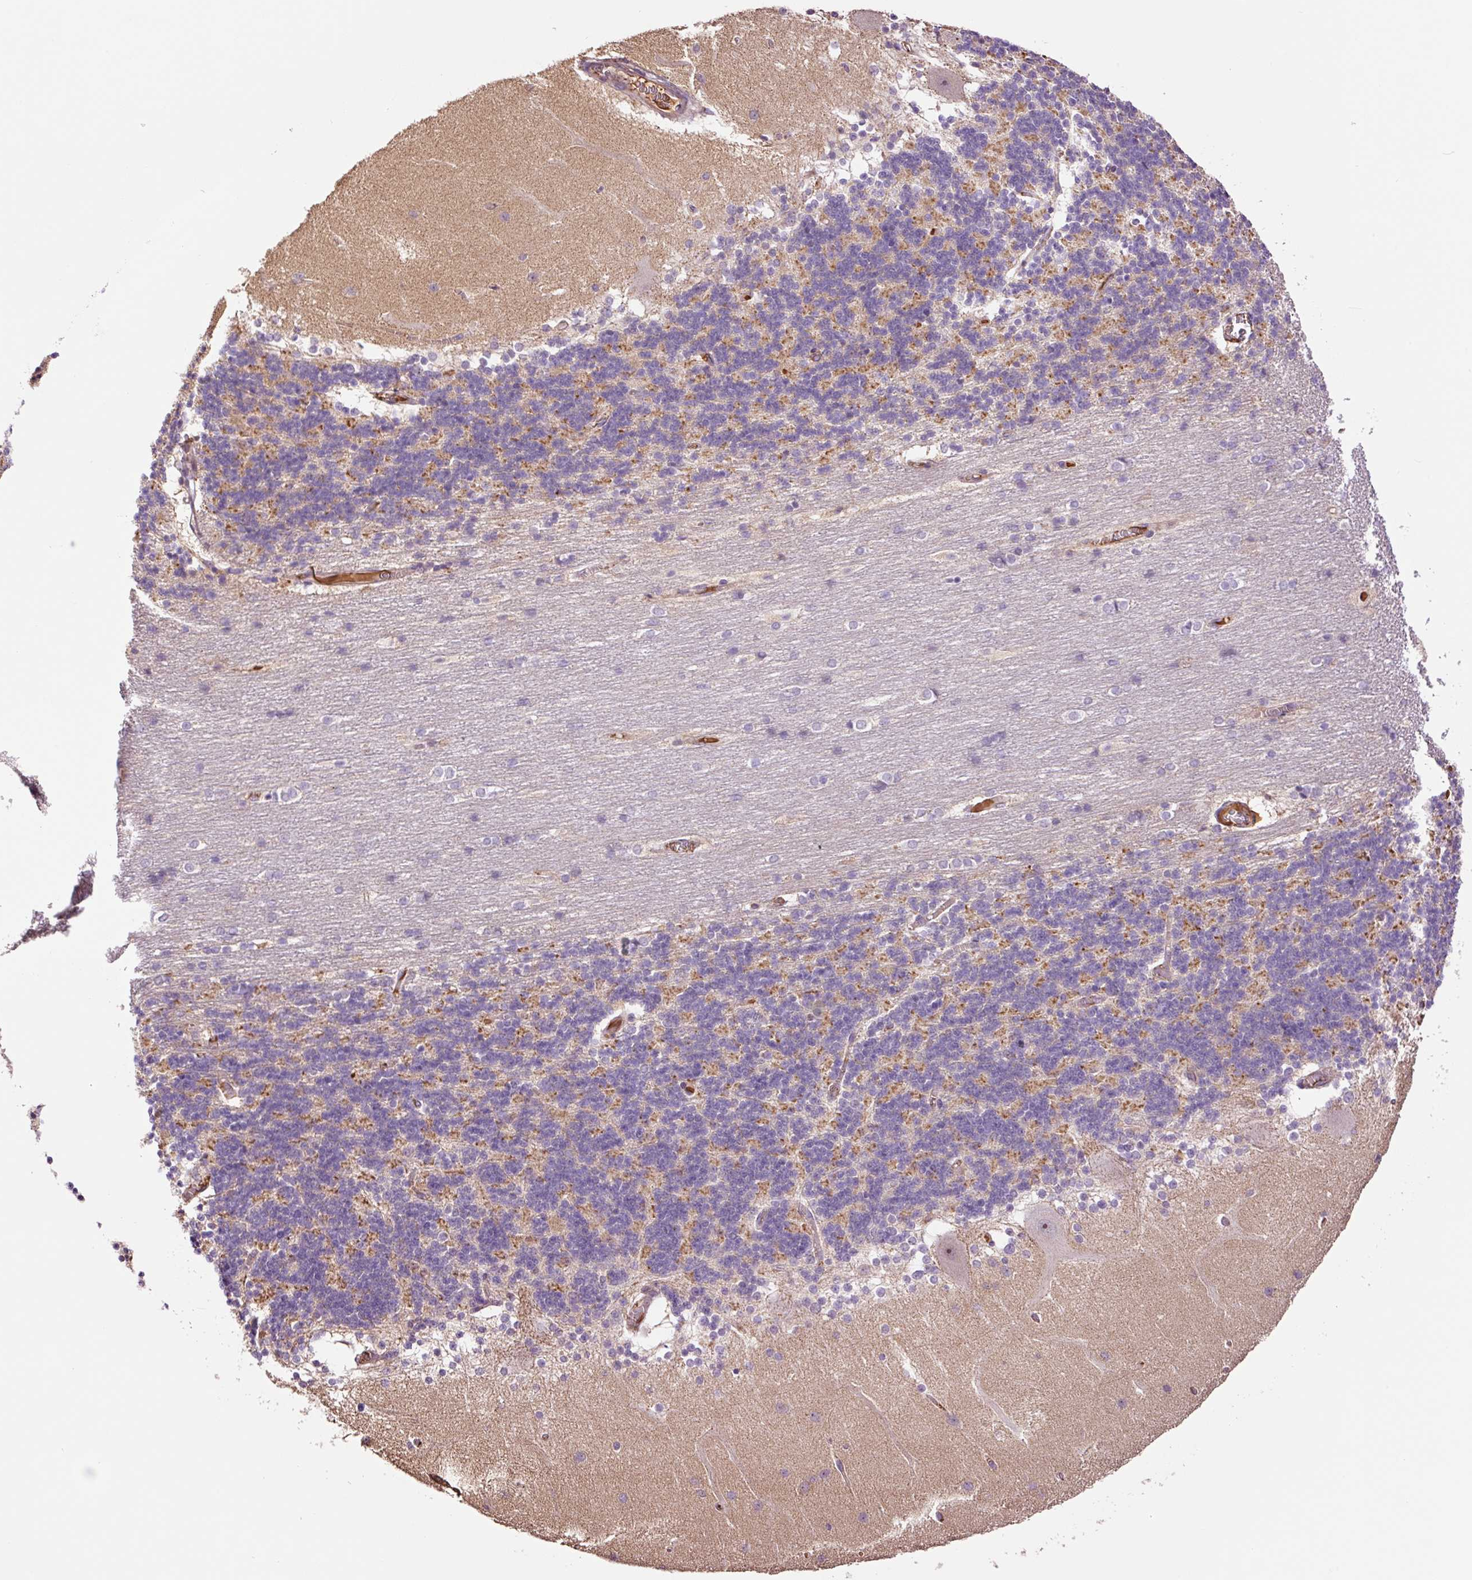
{"staining": {"intensity": "negative", "quantity": "none", "location": "none"}, "tissue": "cerebellum", "cell_type": "Cells in granular layer", "image_type": "normal", "snomed": [{"axis": "morphology", "description": "Normal tissue, NOS"}, {"axis": "topography", "description": "Cerebellum"}], "caption": "Immunohistochemical staining of unremarkable human cerebellum reveals no significant positivity in cells in granular layer.", "gene": "TMEM235", "patient": {"sex": "female", "age": 54}}